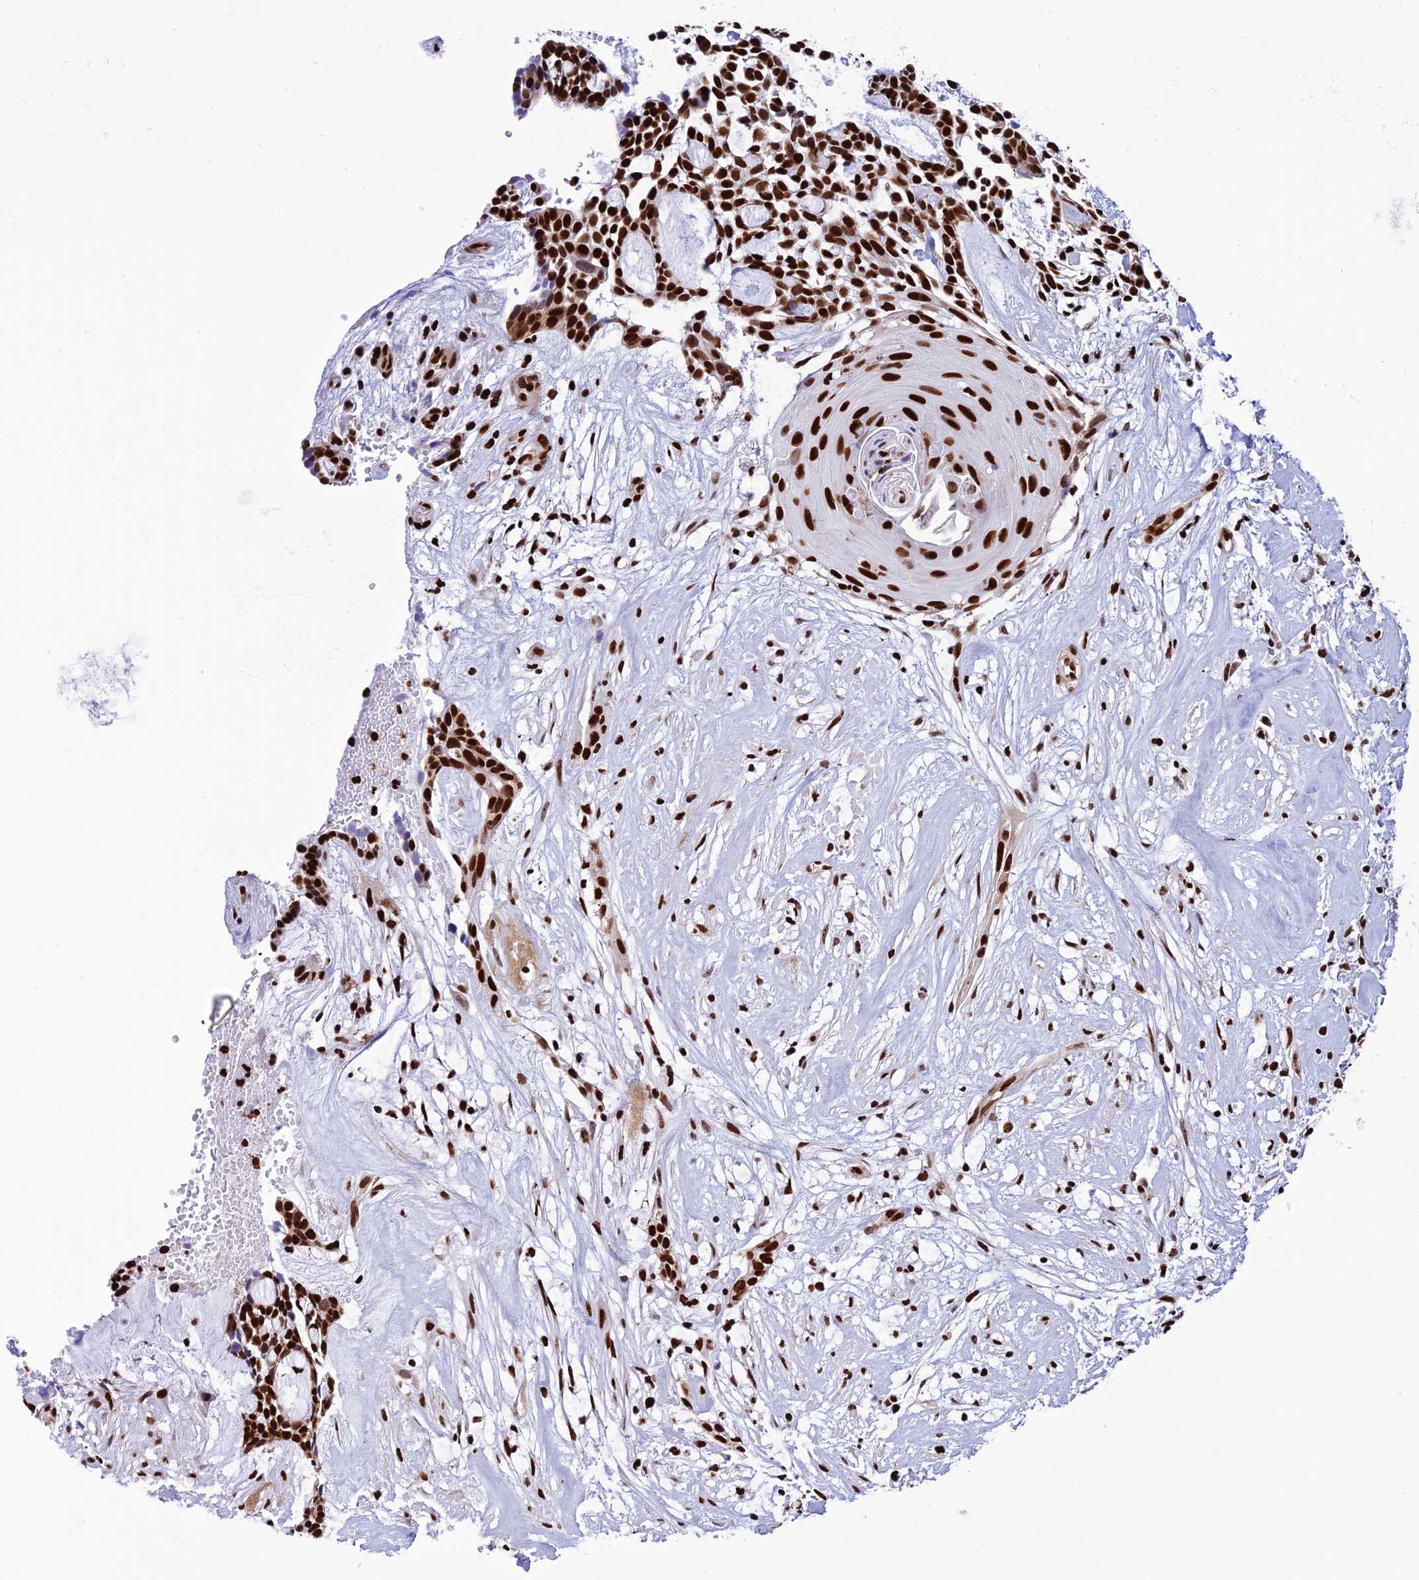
{"staining": {"intensity": "strong", "quantity": ">75%", "location": "nuclear"}, "tissue": "head and neck cancer", "cell_type": "Tumor cells", "image_type": "cancer", "snomed": [{"axis": "morphology", "description": "Adenocarcinoma, NOS"}, {"axis": "topography", "description": "Subcutis"}, {"axis": "topography", "description": "Head-Neck"}], "caption": "Protein staining by immunohistochemistry demonstrates strong nuclear expression in approximately >75% of tumor cells in head and neck adenocarcinoma.", "gene": "INO80E", "patient": {"sex": "female", "age": 73}}